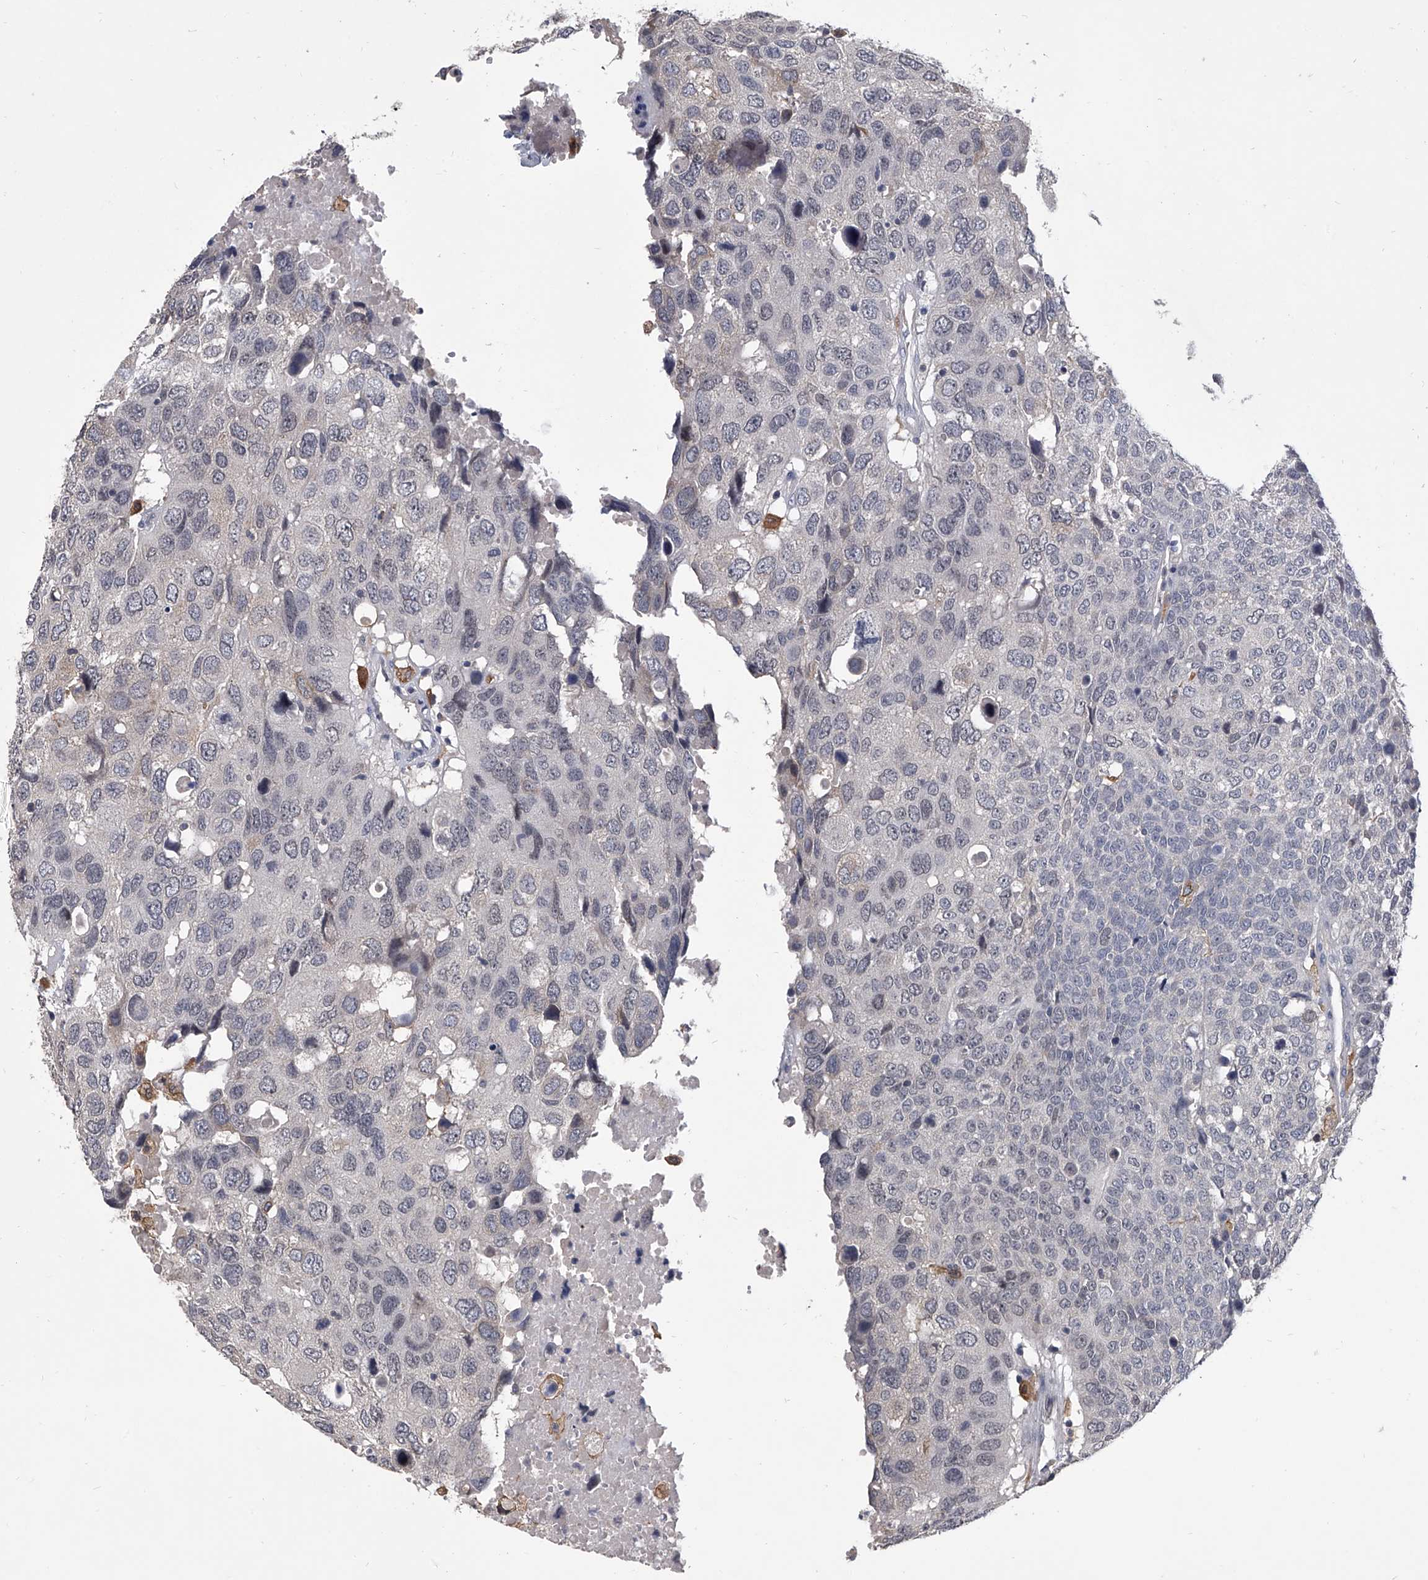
{"staining": {"intensity": "negative", "quantity": "none", "location": "none"}, "tissue": "head and neck cancer", "cell_type": "Tumor cells", "image_type": "cancer", "snomed": [{"axis": "morphology", "description": "Squamous cell carcinoma, NOS"}, {"axis": "topography", "description": "Head-Neck"}], "caption": "IHC of head and neck cancer (squamous cell carcinoma) reveals no positivity in tumor cells.", "gene": "MAP4K3", "patient": {"sex": "male", "age": 66}}